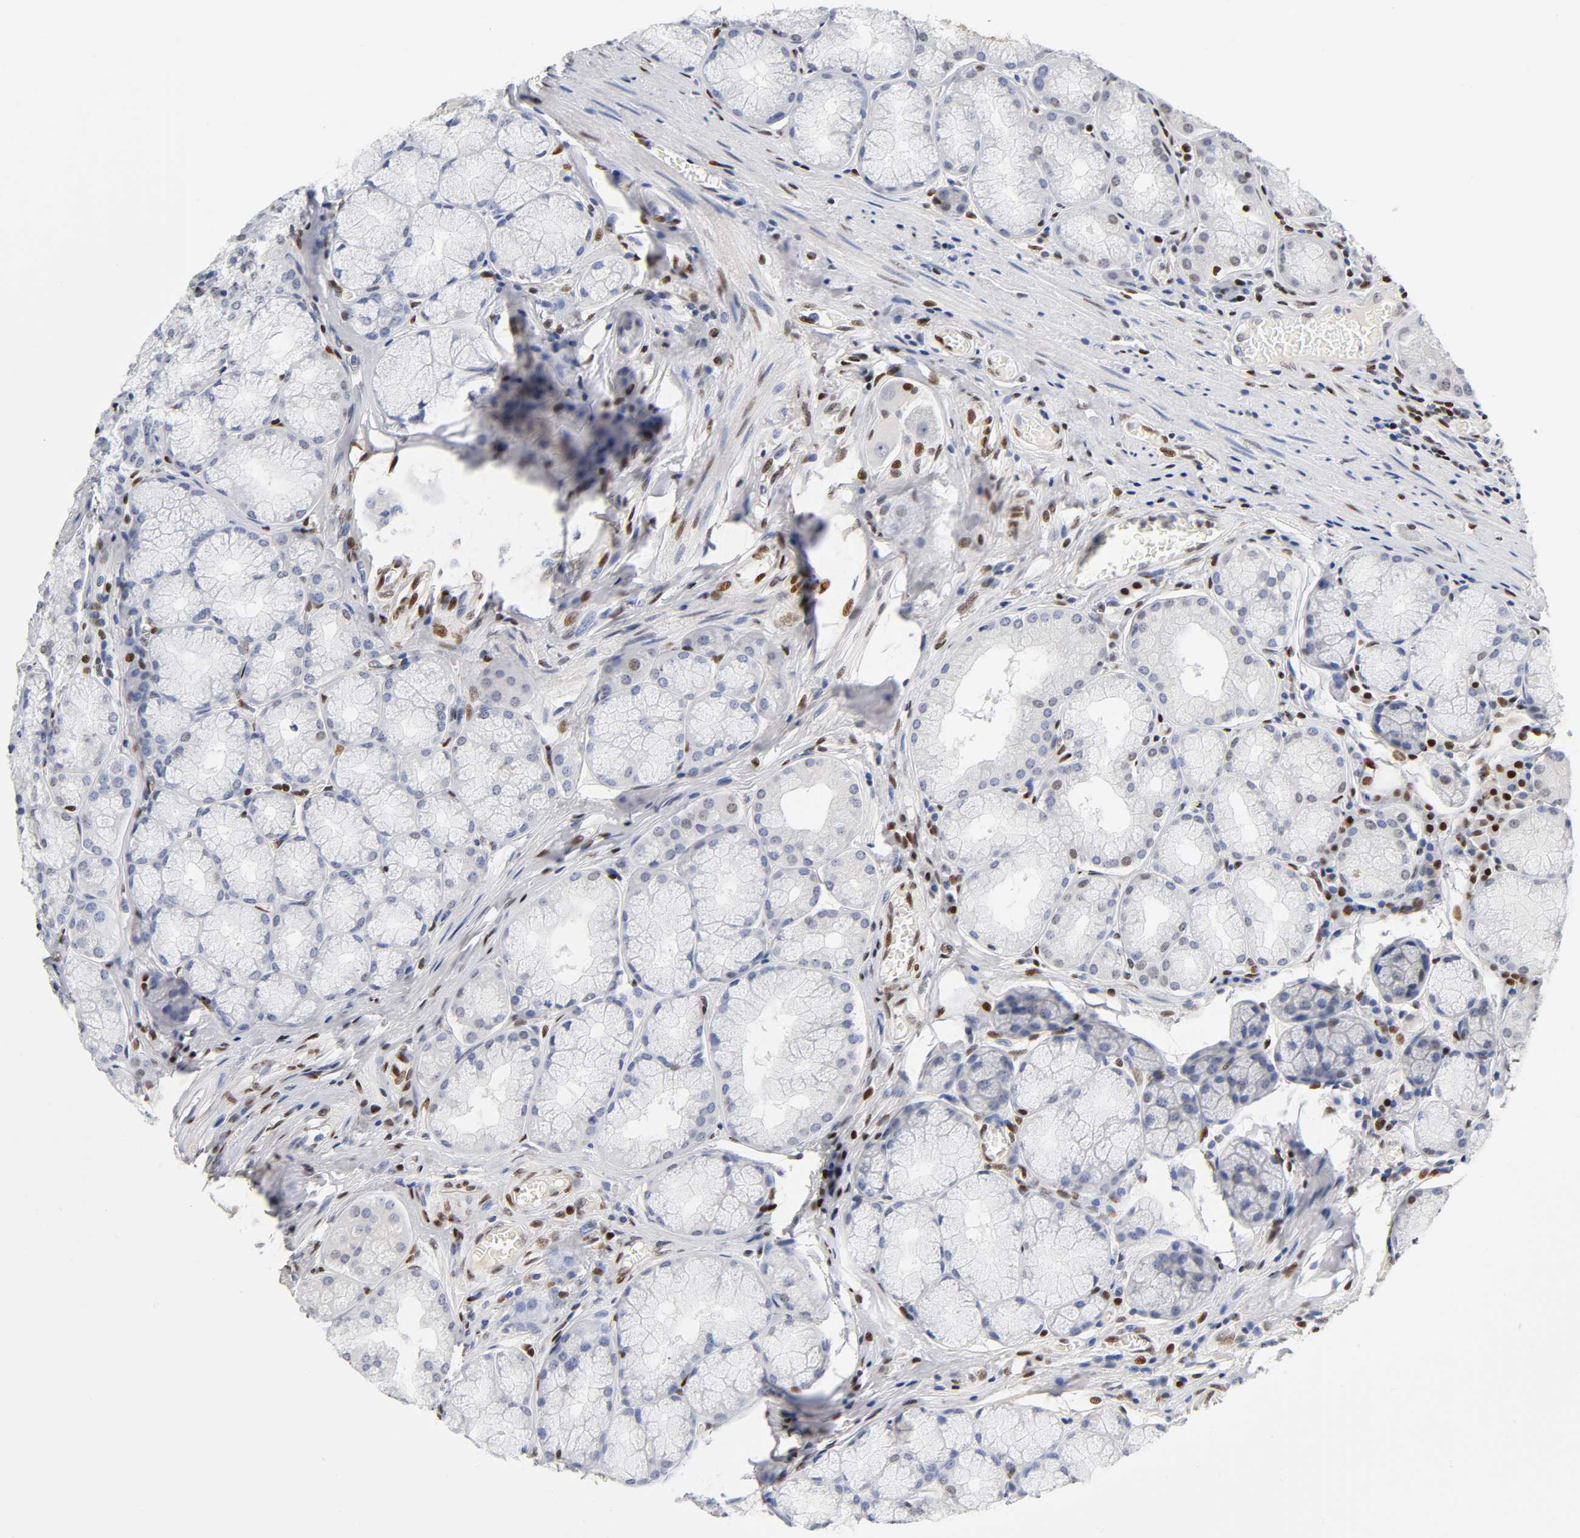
{"staining": {"intensity": "negative", "quantity": "none", "location": "none"}, "tissue": "stomach", "cell_type": "Glandular cells", "image_type": "normal", "snomed": [{"axis": "morphology", "description": "Normal tissue, NOS"}, {"axis": "topography", "description": "Stomach, lower"}], "caption": "Photomicrograph shows no protein positivity in glandular cells of unremarkable stomach. (IHC, brightfield microscopy, high magnification).", "gene": "SP3", "patient": {"sex": "male", "age": 56}}